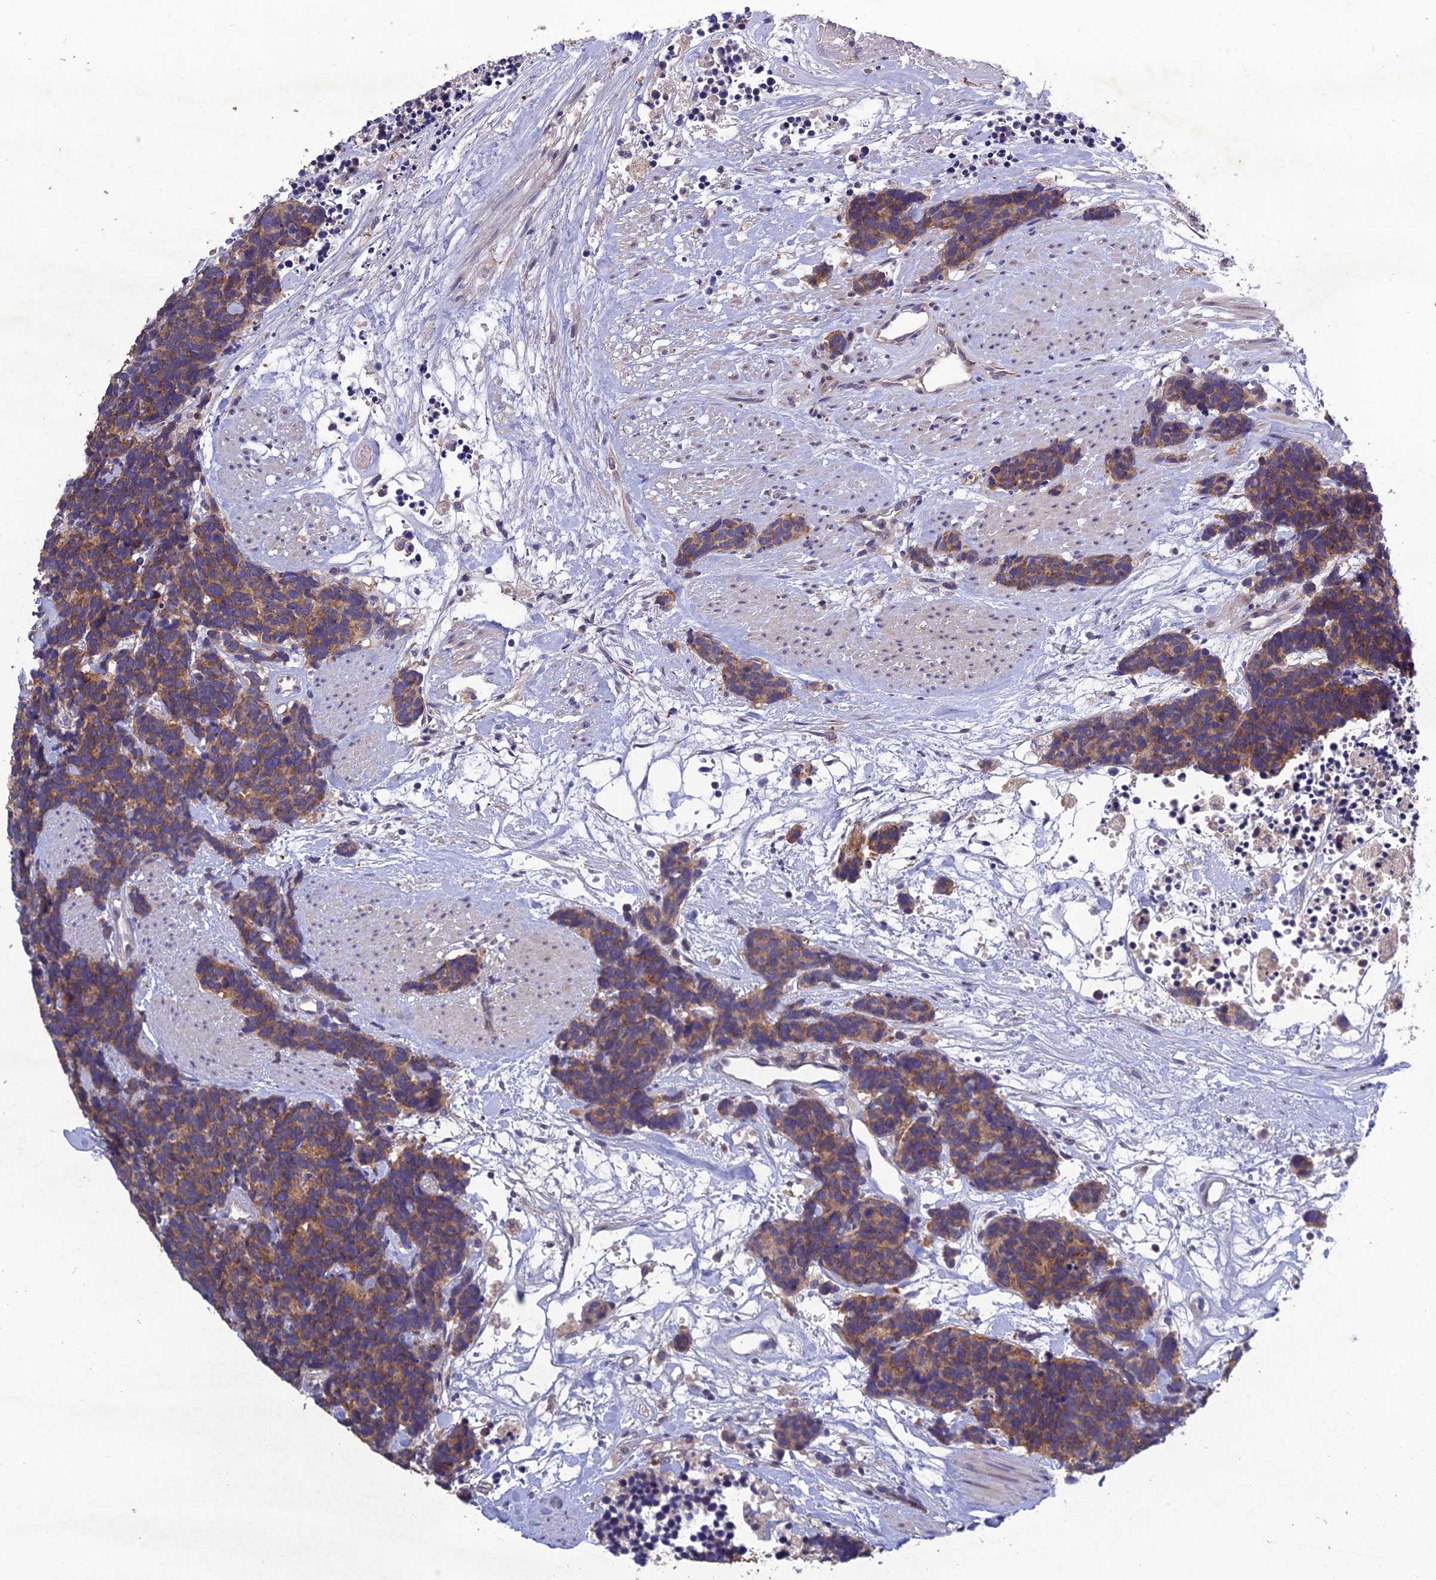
{"staining": {"intensity": "moderate", "quantity": ">75%", "location": "cytoplasmic/membranous"}, "tissue": "carcinoid", "cell_type": "Tumor cells", "image_type": "cancer", "snomed": [{"axis": "morphology", "description": "Carcinoma, NOS"}, {"axis": "morphology", "description": "Carcinoid, malignant, NOS"}, {"axis": "topography", "description": "Urinary bladder"}], "caption": "Carcinoid was stained to show a protein in brown. There is medium levels of moderate cytoplasmic/membranous expression in approximately >75% of tumor cells.", "gene": "SLC39A13", "patient": {"sex": "male", "age": 57}}